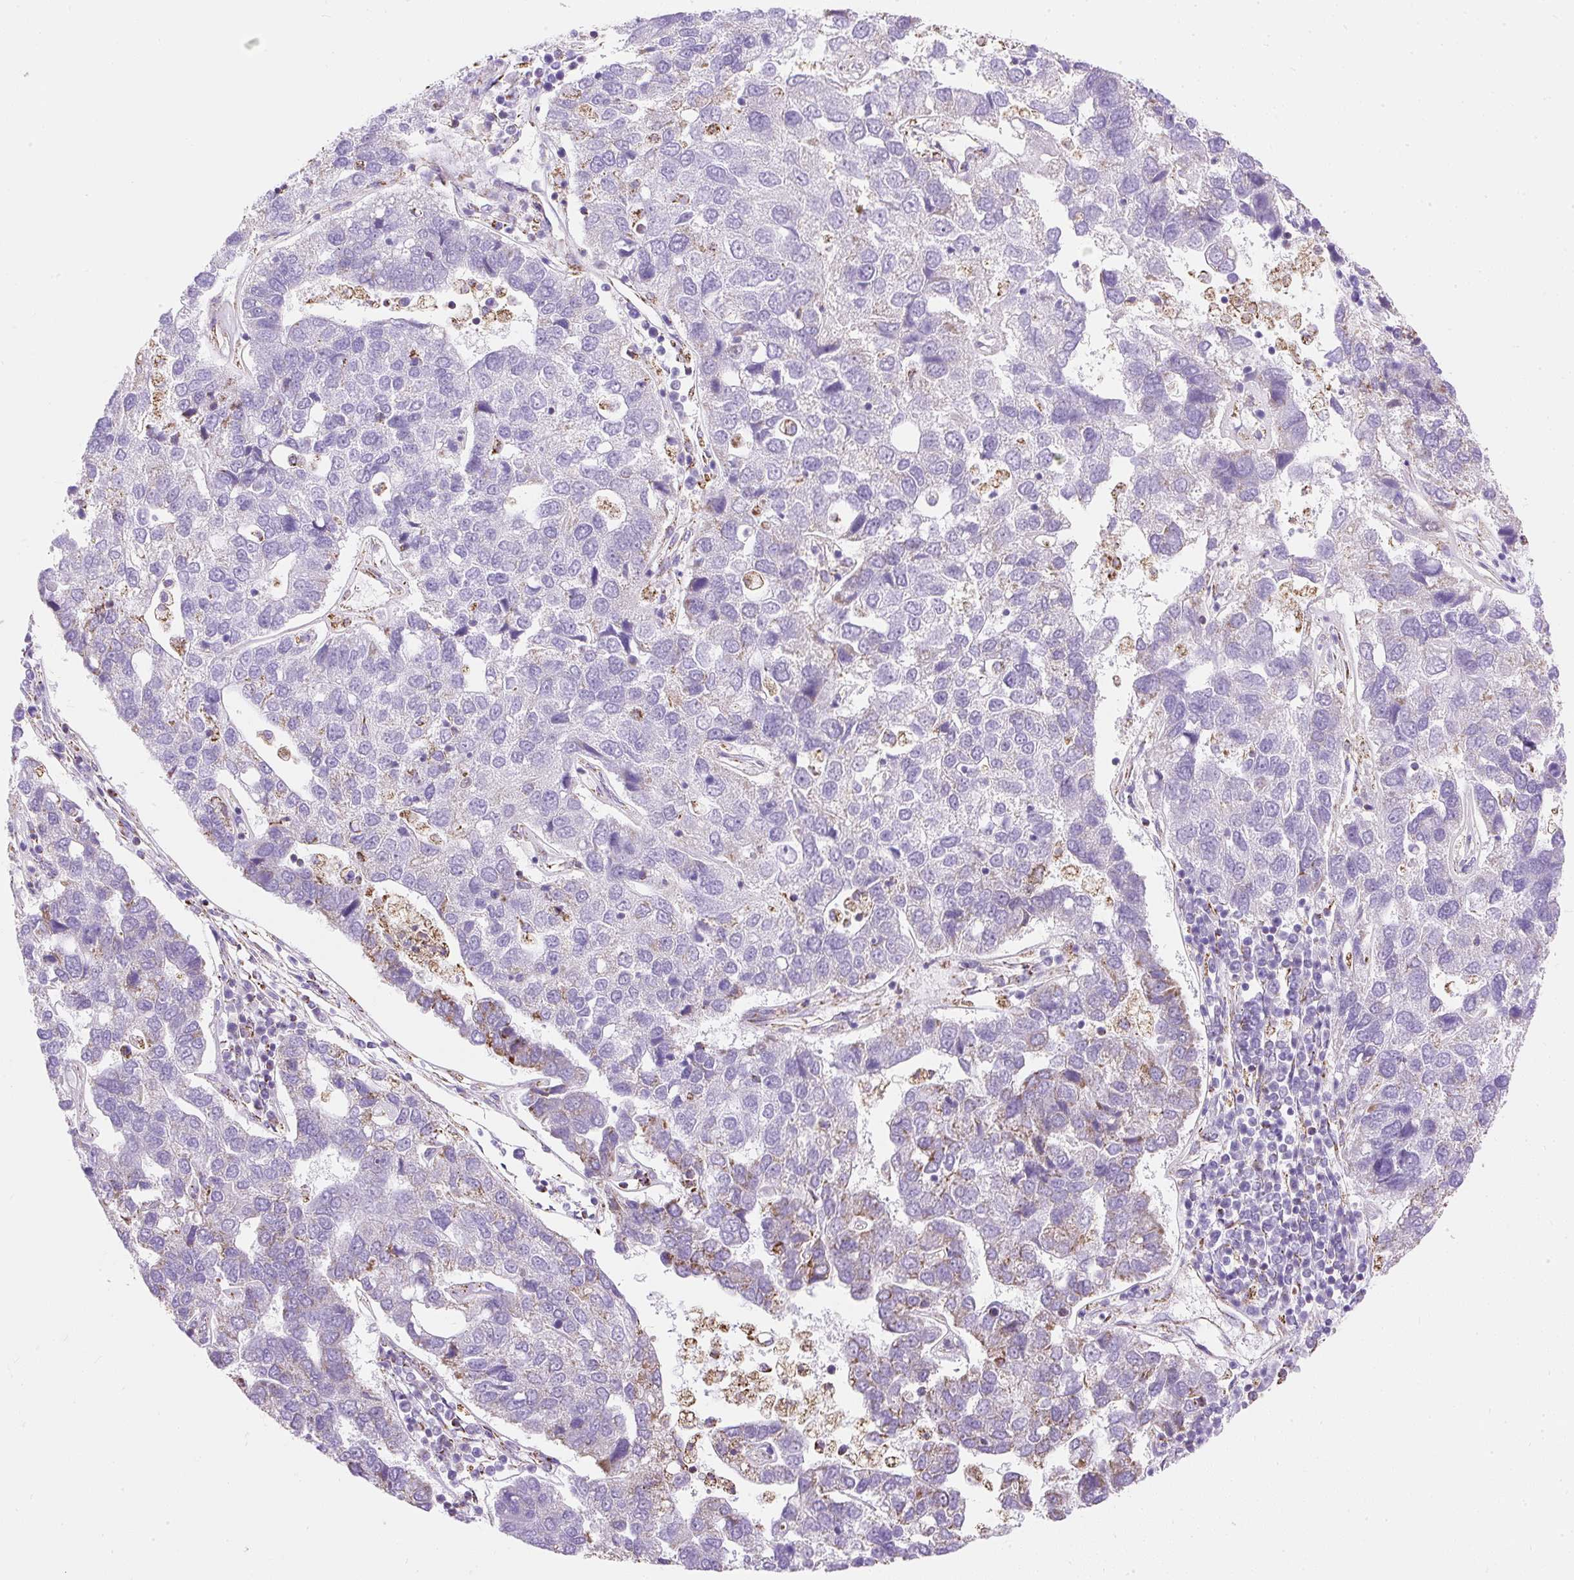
{"staining": {"intensity": "negative", "quantity": "none", "location": "none"}, "tissue": "pancreatic cancer", "cell_type": "Tumor cells", "image_type": "cancer", "snomed": [{"axis": "morphology", "description": "Adenocarcinoma, NOS"}, {"axis": "topography", "description": "Pancreas"}], "caption": "This is an immunohistochemistry histopathology image of human pancreatic cancer (adenocarcinoma). There is no expression in tumor cells.", "gene": "DAAM2", "patient": {"sex": "female", "age": 61}}